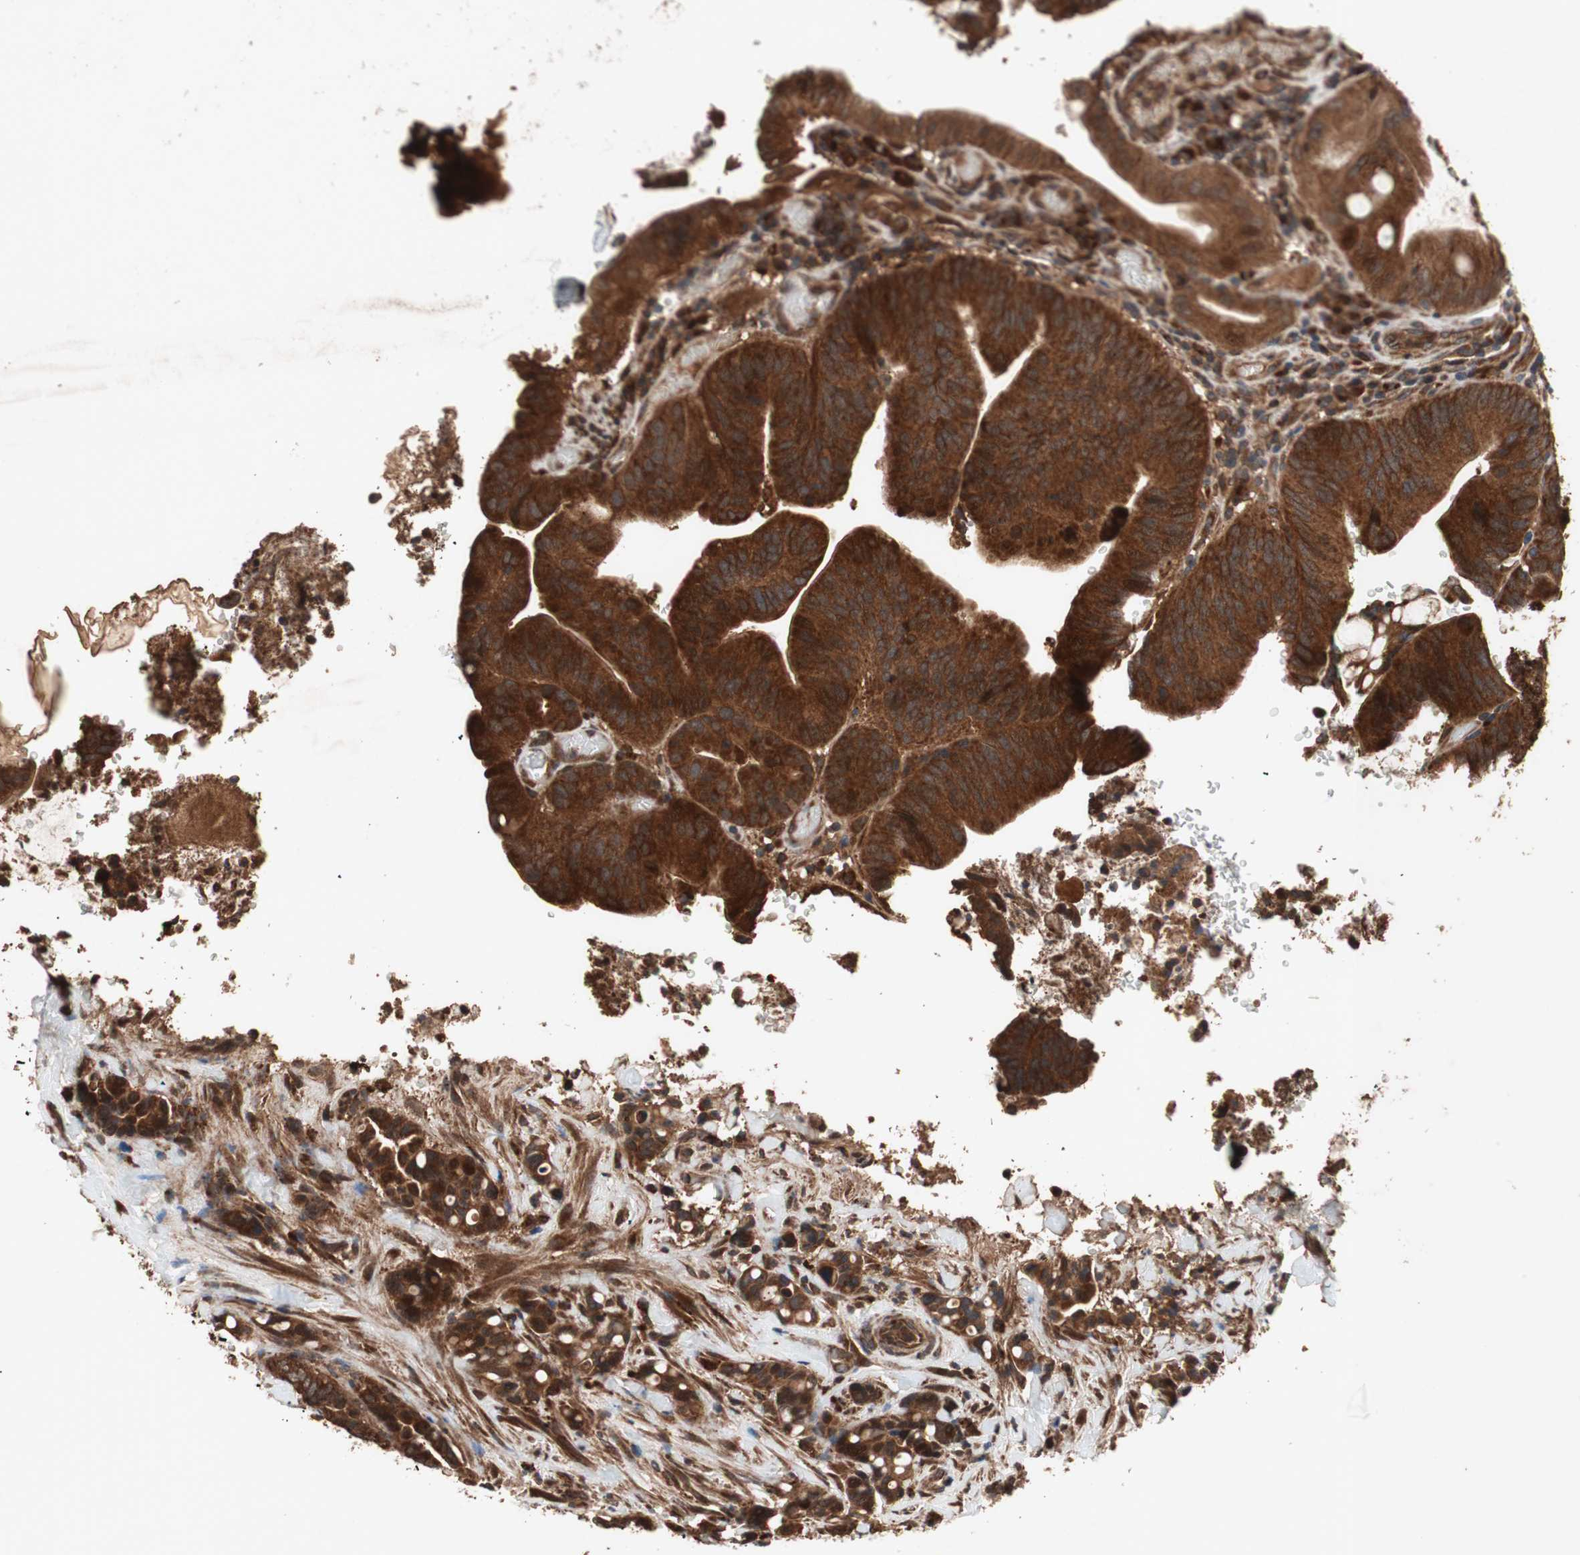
{"staining": {"intensity": "strong", "quantity": ">75%", "location": "cytoplasmic/membranous"}, "tissue": "colorectal cancer", "cell_type": "Tumor cells", "image_type": "cancer", "snomed": [{"axis": "morphology", "description": "Normal tissue, NOS"}, {"axis": "morphology", "description": "Adenocarcinoma, NOS"}, {"axis": "topography", "description": "Colon"}], "caption": "Immunohistochemical staining of colorectal adenocarcinoma displays high levels of strong cytoplasmic/membranous protein staining in about >75% of tumor cells.", "gene": "RAB1A", "patient": {"sex": "male", "age": 82}}